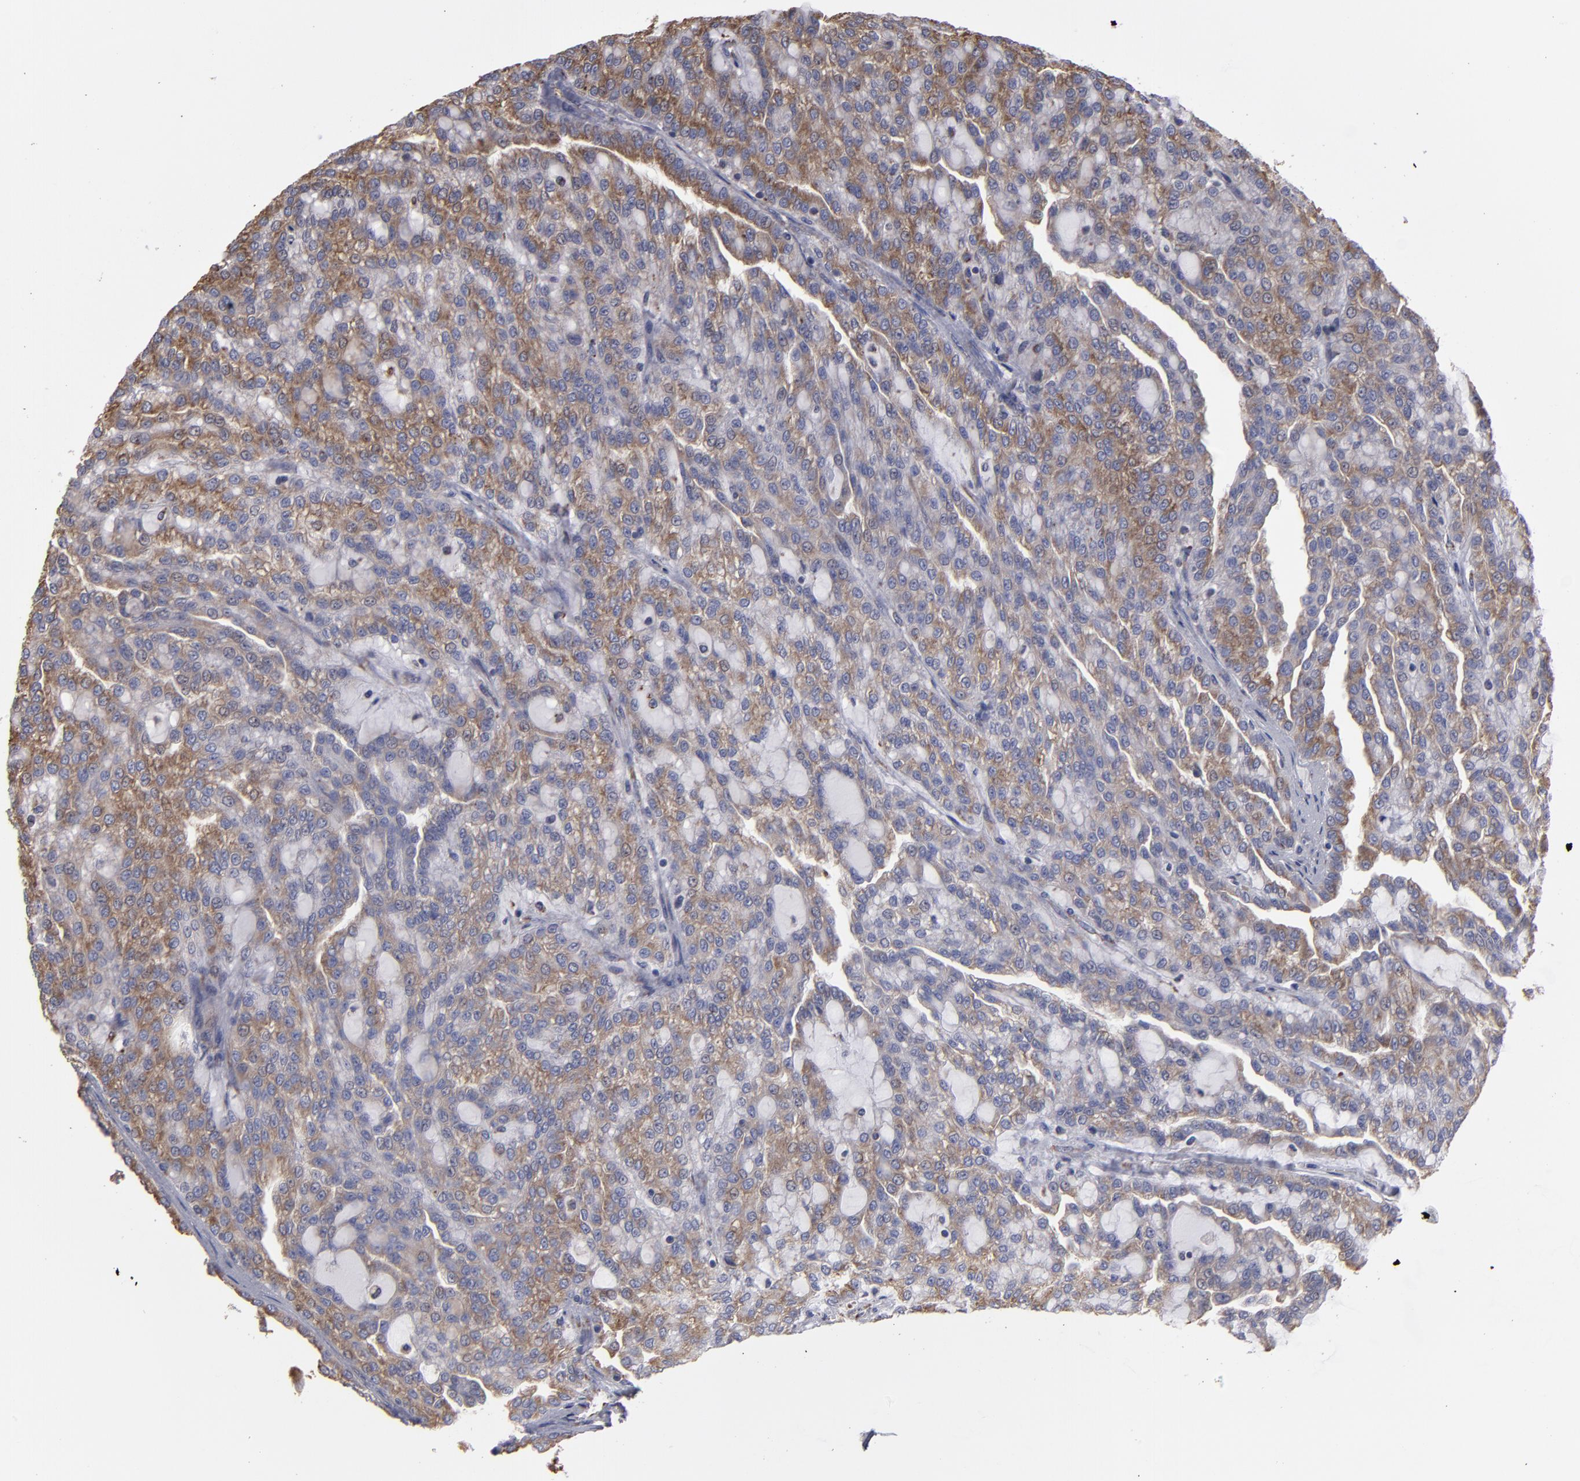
{"staining": {"intensity": "moderate", "quantity": ">75%", "location": "cytoplasmic/membranous"}, "tissue": "renal cancer", "cell_type": "Tumor cells", "image_type": "cancer", "snomed": [{"axis": "morphology", "description": "Adenocarcinoma, NOS"}, {"axis": "topography", "description": "Kidney"}], "caption": "The image exhibits immunohistochemical staining of renal cancer (adenocarcinoma). There is moderate cytoplasmic/membranous expression is present in approximately >75% of tumor cells.", "gene": "SND1", "patient": {"sex": "male", "age": 63}}